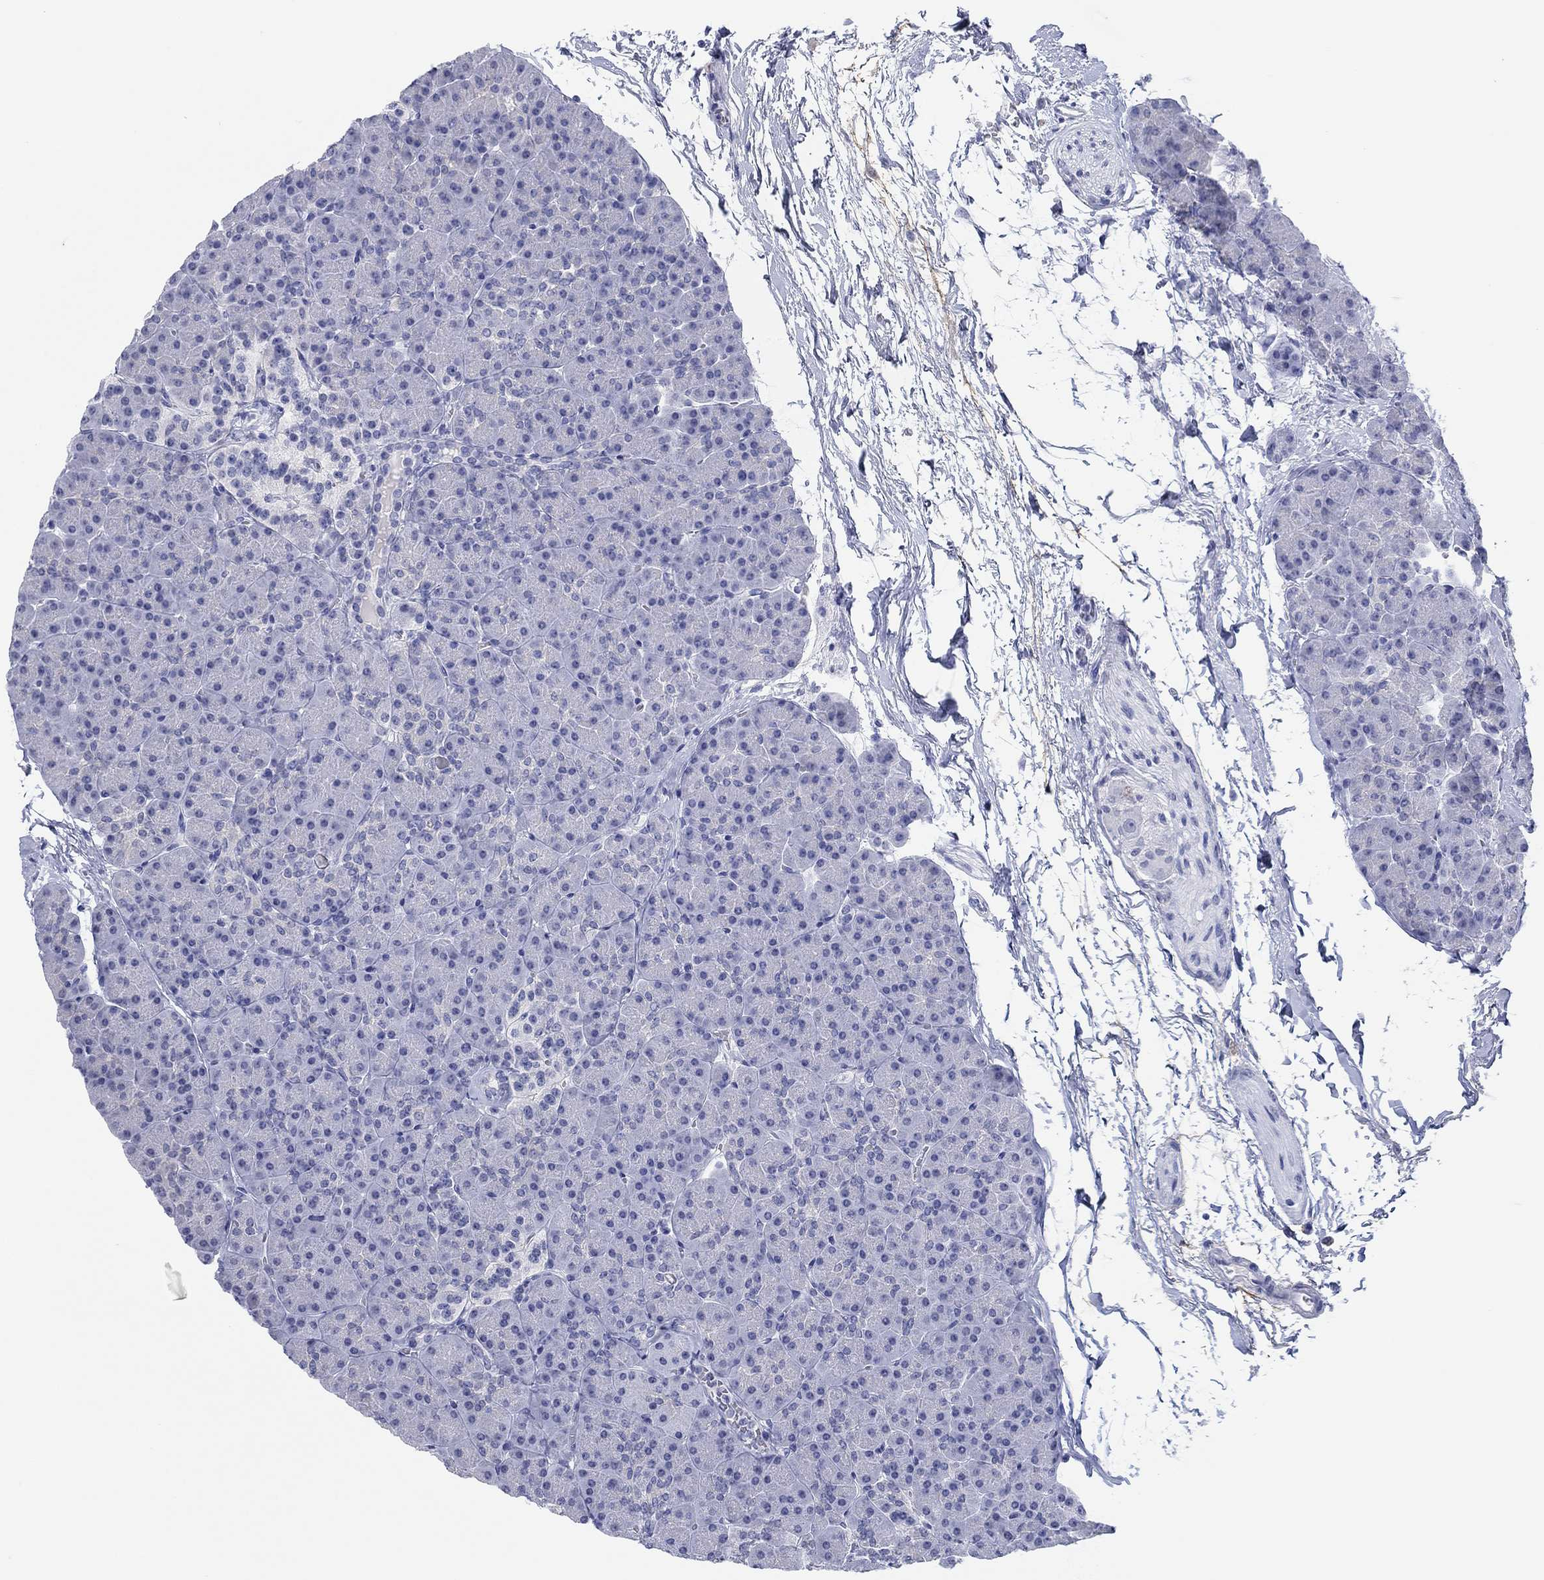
{"staining": {"intensity": "negative", "quantity": "none", "location": "none"}, "tissue": "pancreas", "cell_type": "Exocrine glandular cells", "image_type": "normal", "snomed": [{"axis": "morphology", "description": "Normal tissue, NOS"}, {"axis": "topography", "description": "Pancreas"}], "caption": "An immunohistochemistry micrograph of unremarkable pancreas is shown. There is no staining in exocrine glandular cells of pancreas.", "gene": "PDYN", "patient": {"sex": "female", "age": 44}}